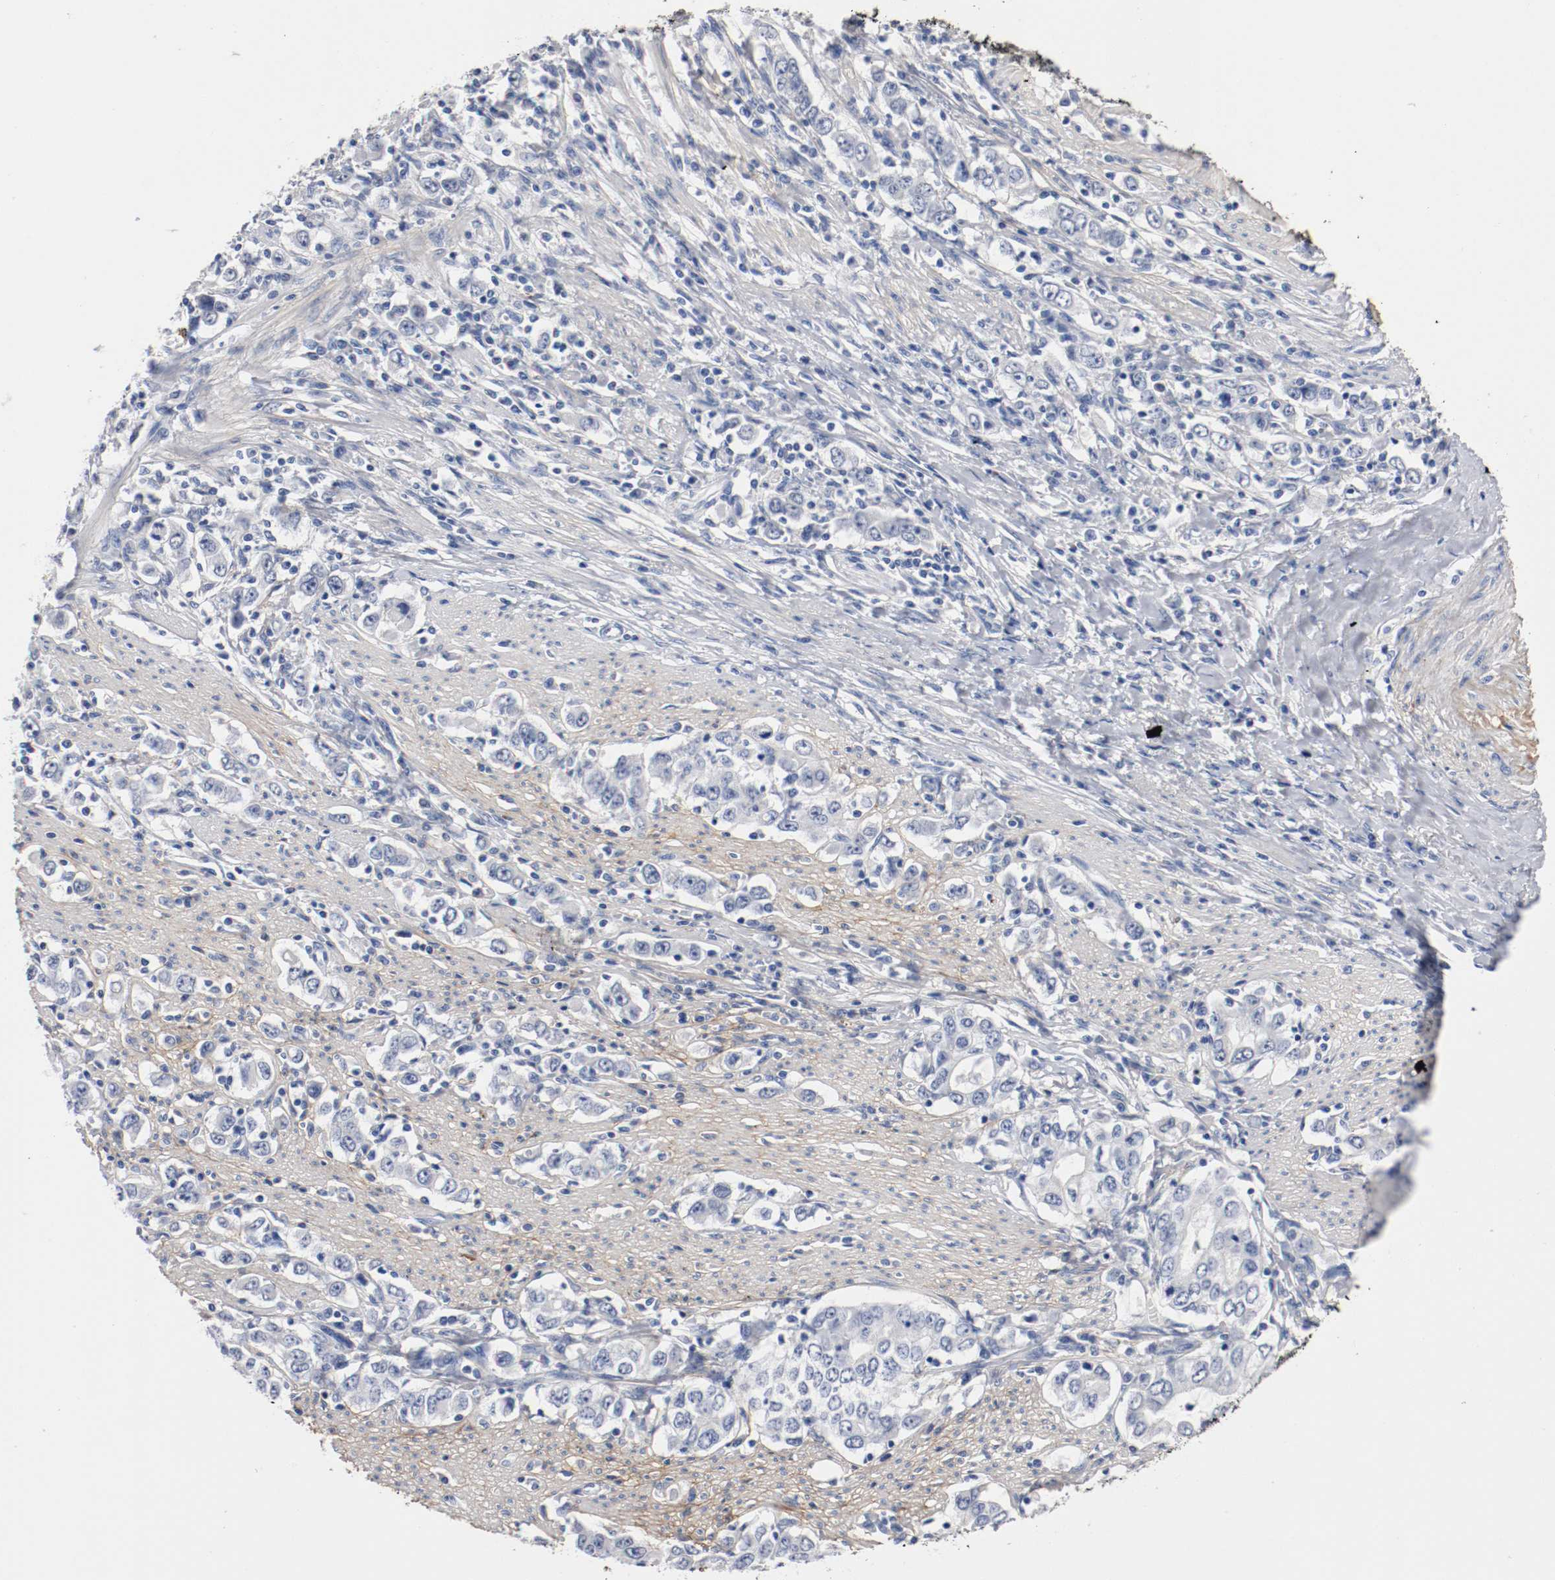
{"staining": {"intensity": "negative", "quantity": "none", "location": "none"}, "tissue": "stomach cancer", "cell_type": "Tumor cells", "image_type": "cancer", "snomed": [{"axis": "morphology", "description": "Adenocarcinoma, NOS"}, {"axis": "topography", "description": "Stomach, lower"}], "caption": "The micrograph reveals no staining of tumor cells in stomach cancer (adenocarcinoma).", "gene": "TNC", "patient": {"sex": "female", "age": 72}}